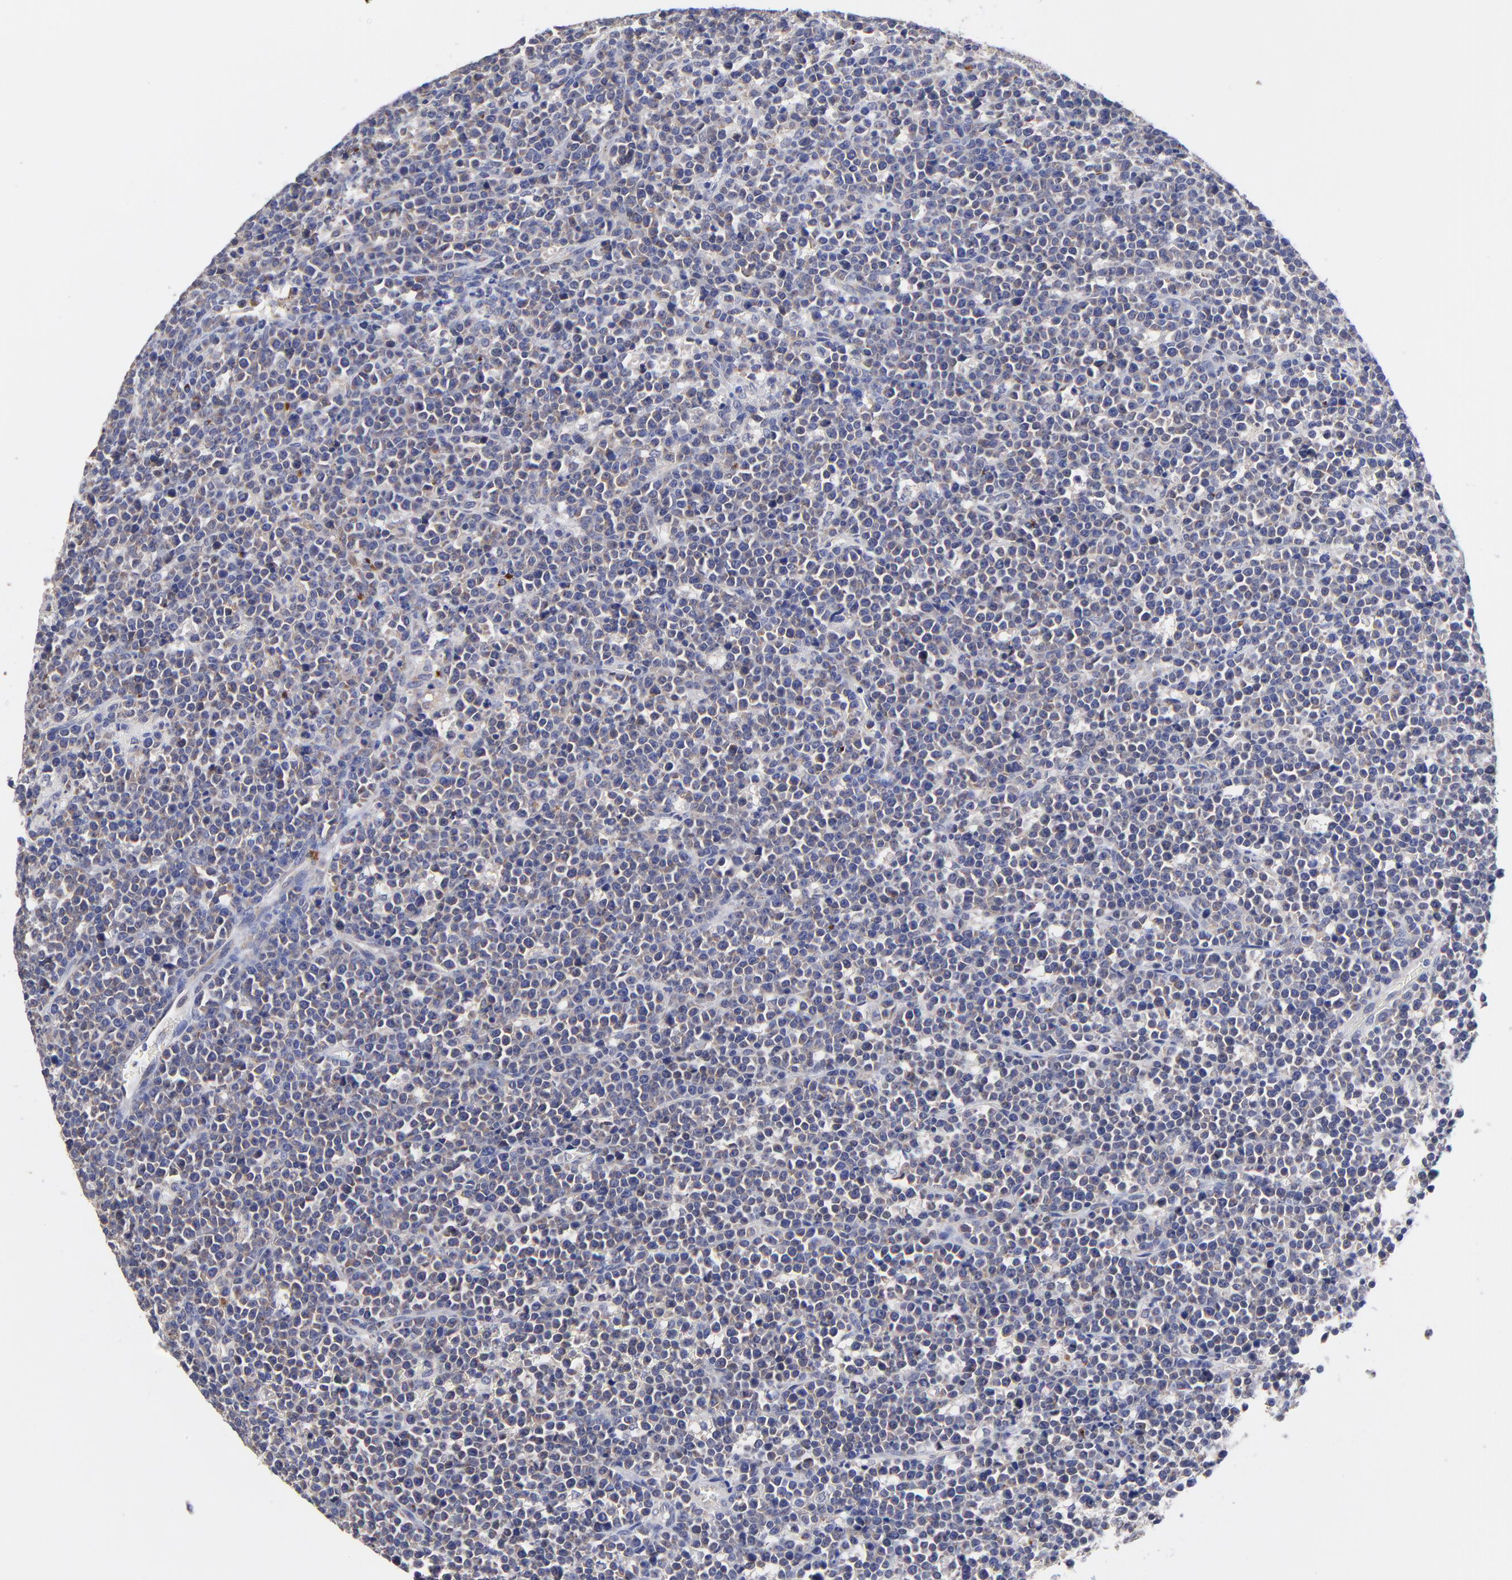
{"staining": {"intensity": "negative", "quantity": "none", "location": "none"}, "tissue": "lymphoma", "cell_type": "Tumor cells", "image_type": "cancer", "snomed": [{"axis": "morphology", "description": "Malignant lymphoma, non-Hodgkin's type, High grade"}, {"axis": "topography", "description": "Ovary"}], "caption": "Tumor cells are negative for protein expression in human lymphoma.", "gene": "PDE4B", "patient": {"sex": "female", "age": 56}}